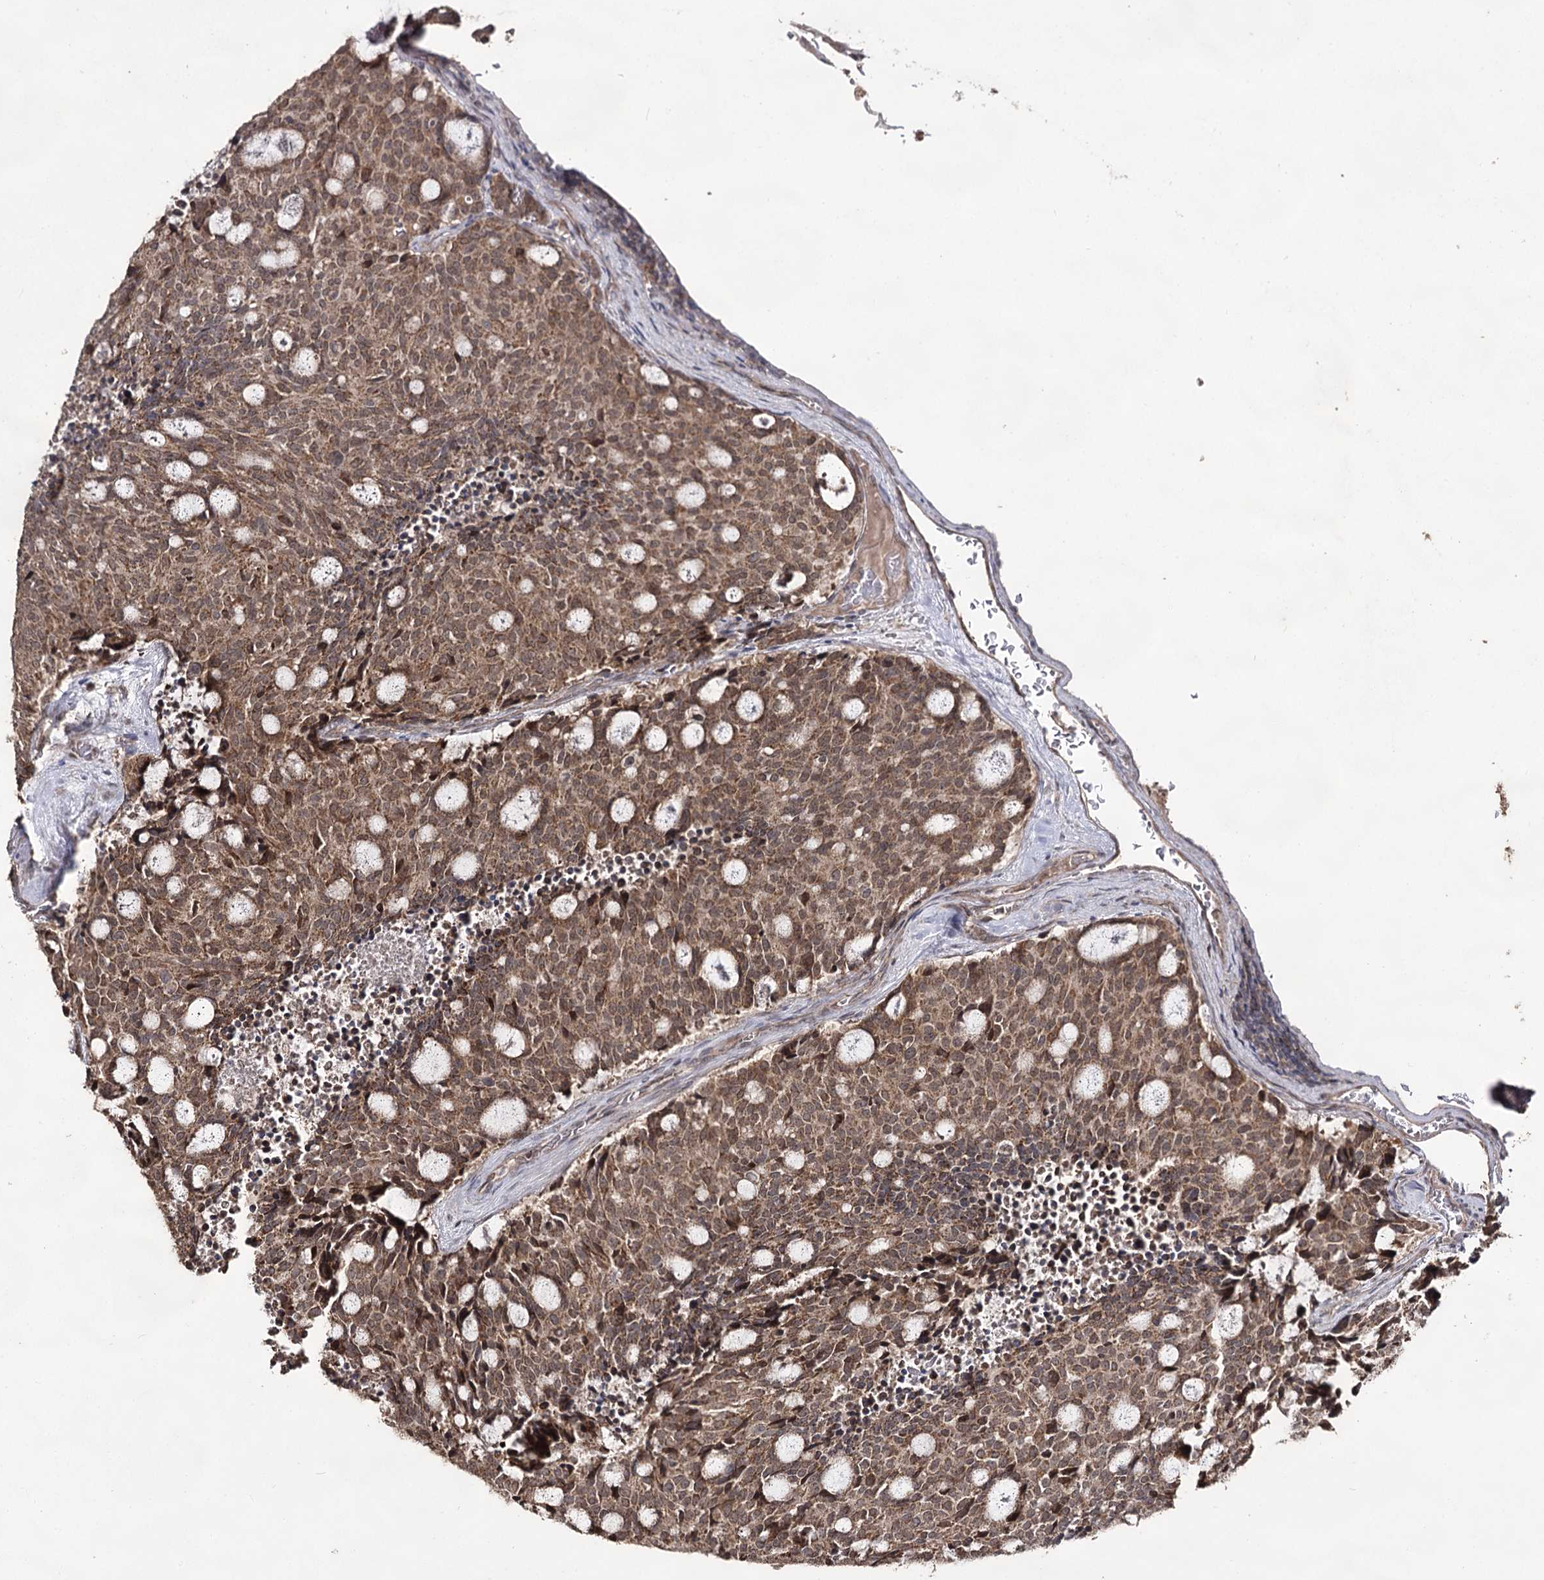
{"staining": {"intensity": "moderate", "quantity": ">75%", "location": "cytoplasmic/membranous,nuclear"}, "tissue": "carcinoid", "cell_type": "Tumor cells", "image_type": "cancer", "snomed": [{"axis": "morphology", "description": "Carcinoid, malignant, NOS"}, {"axis": "topography", "description": "Pancreas"}], "caption": "The image exhibits staining of carcinoid, revealing moderate cytoplasmic/membranous and nuclear protein expression (brown color) within tumor cells.", "gene": "ACTR6", "patient": {"sex": "female", "age": 54}}